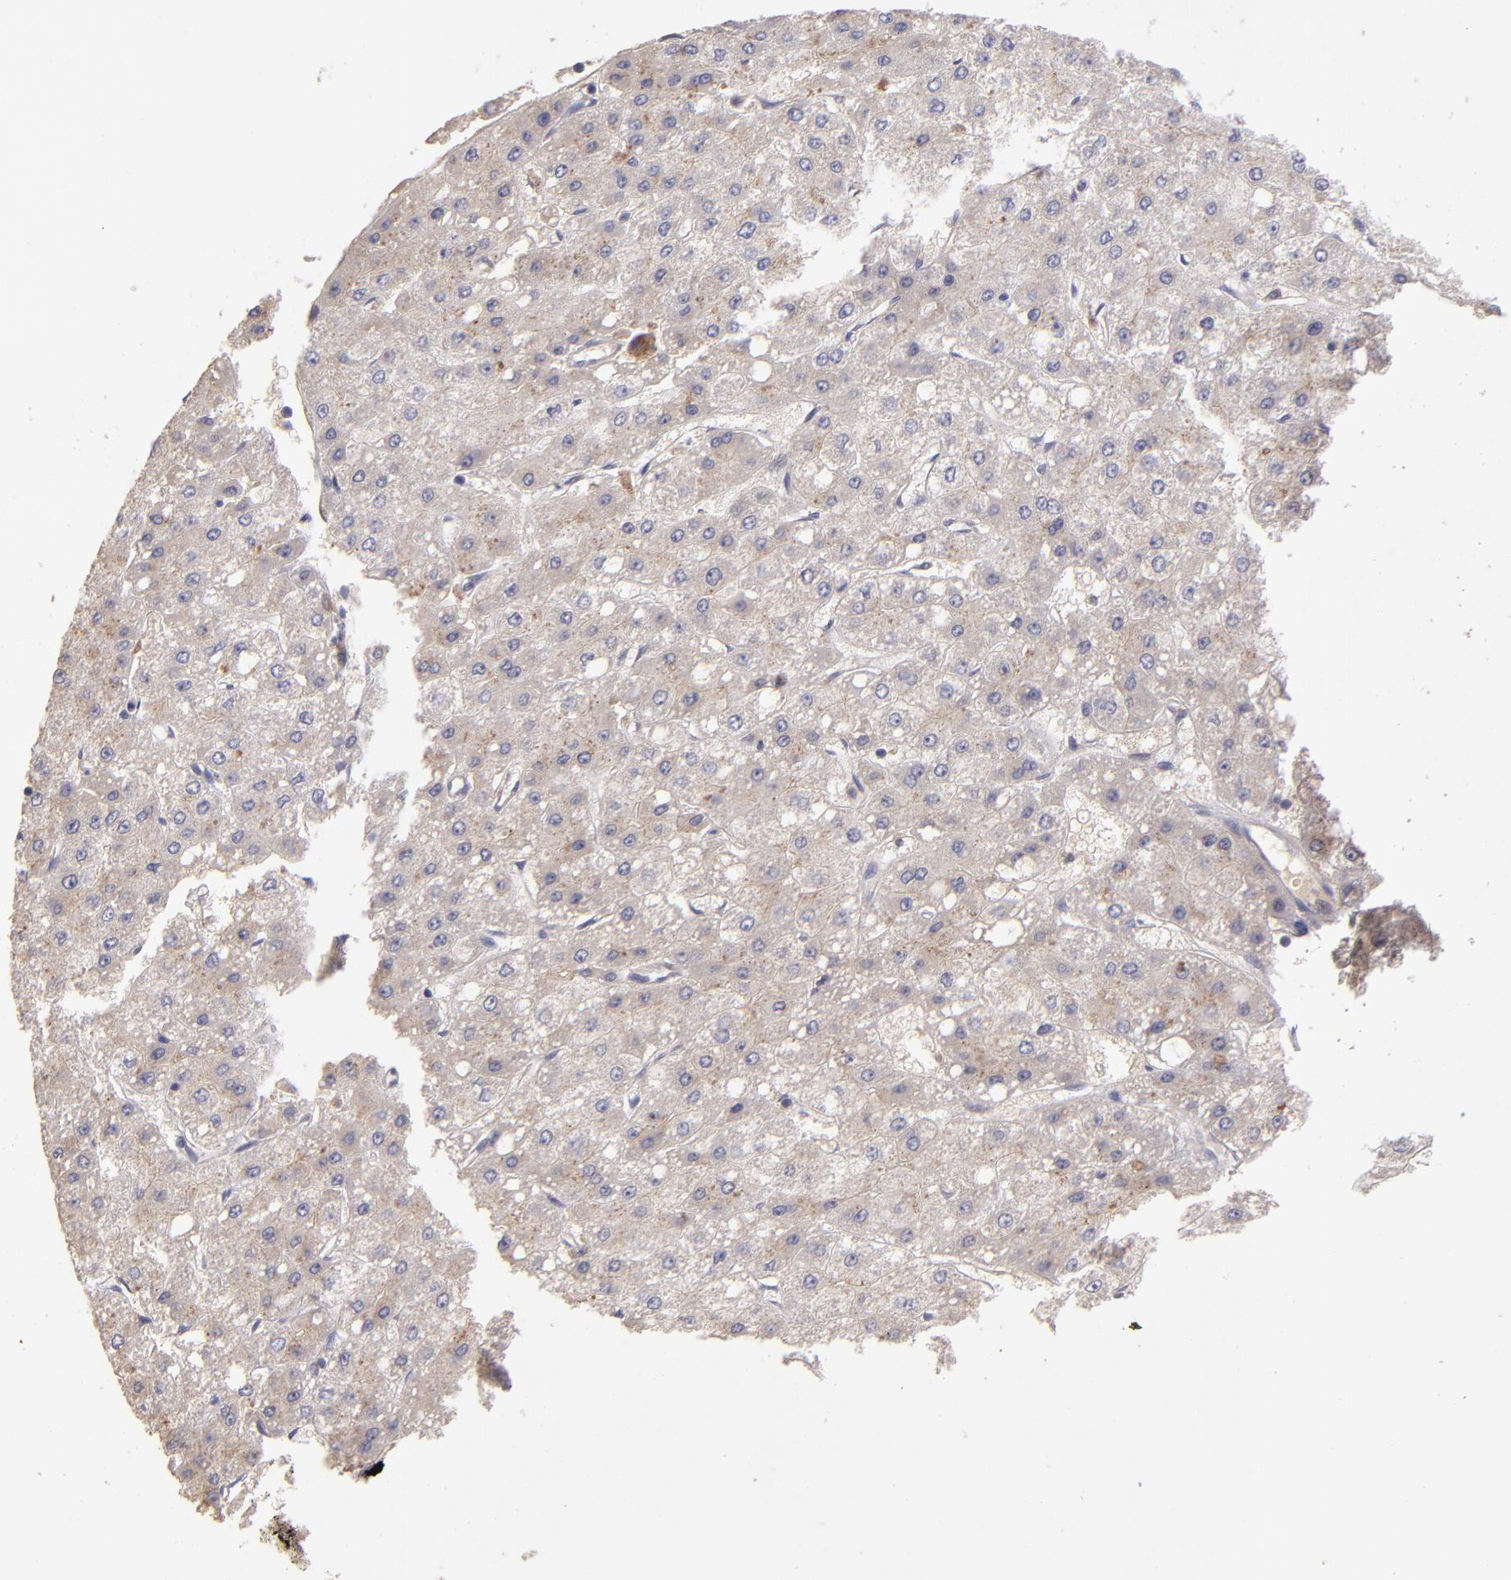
{"staining": {"intensity": "weak", "quantity": "25%-75%", "location": "cytoplasmic/membranous"}, "tissue": "liver cancer", "cell_type": "Tumor cells", "image_type": "cancer", "snomed": [{"axis": "morphology", "description": "Carcinoma, Hepatocellular, NOS"}, {"axis": "topography", "description": "Liver"}], "caption": "Protein positivity by immunohistochemistry (IHC) demonstrates weak cytoplasmic/membranous staining in about 25%-75% of tumor cells in hepatocellular carcinoma (liver).", "gene": "GNAZ", "patient": {"sex": "female", "age": 52}}